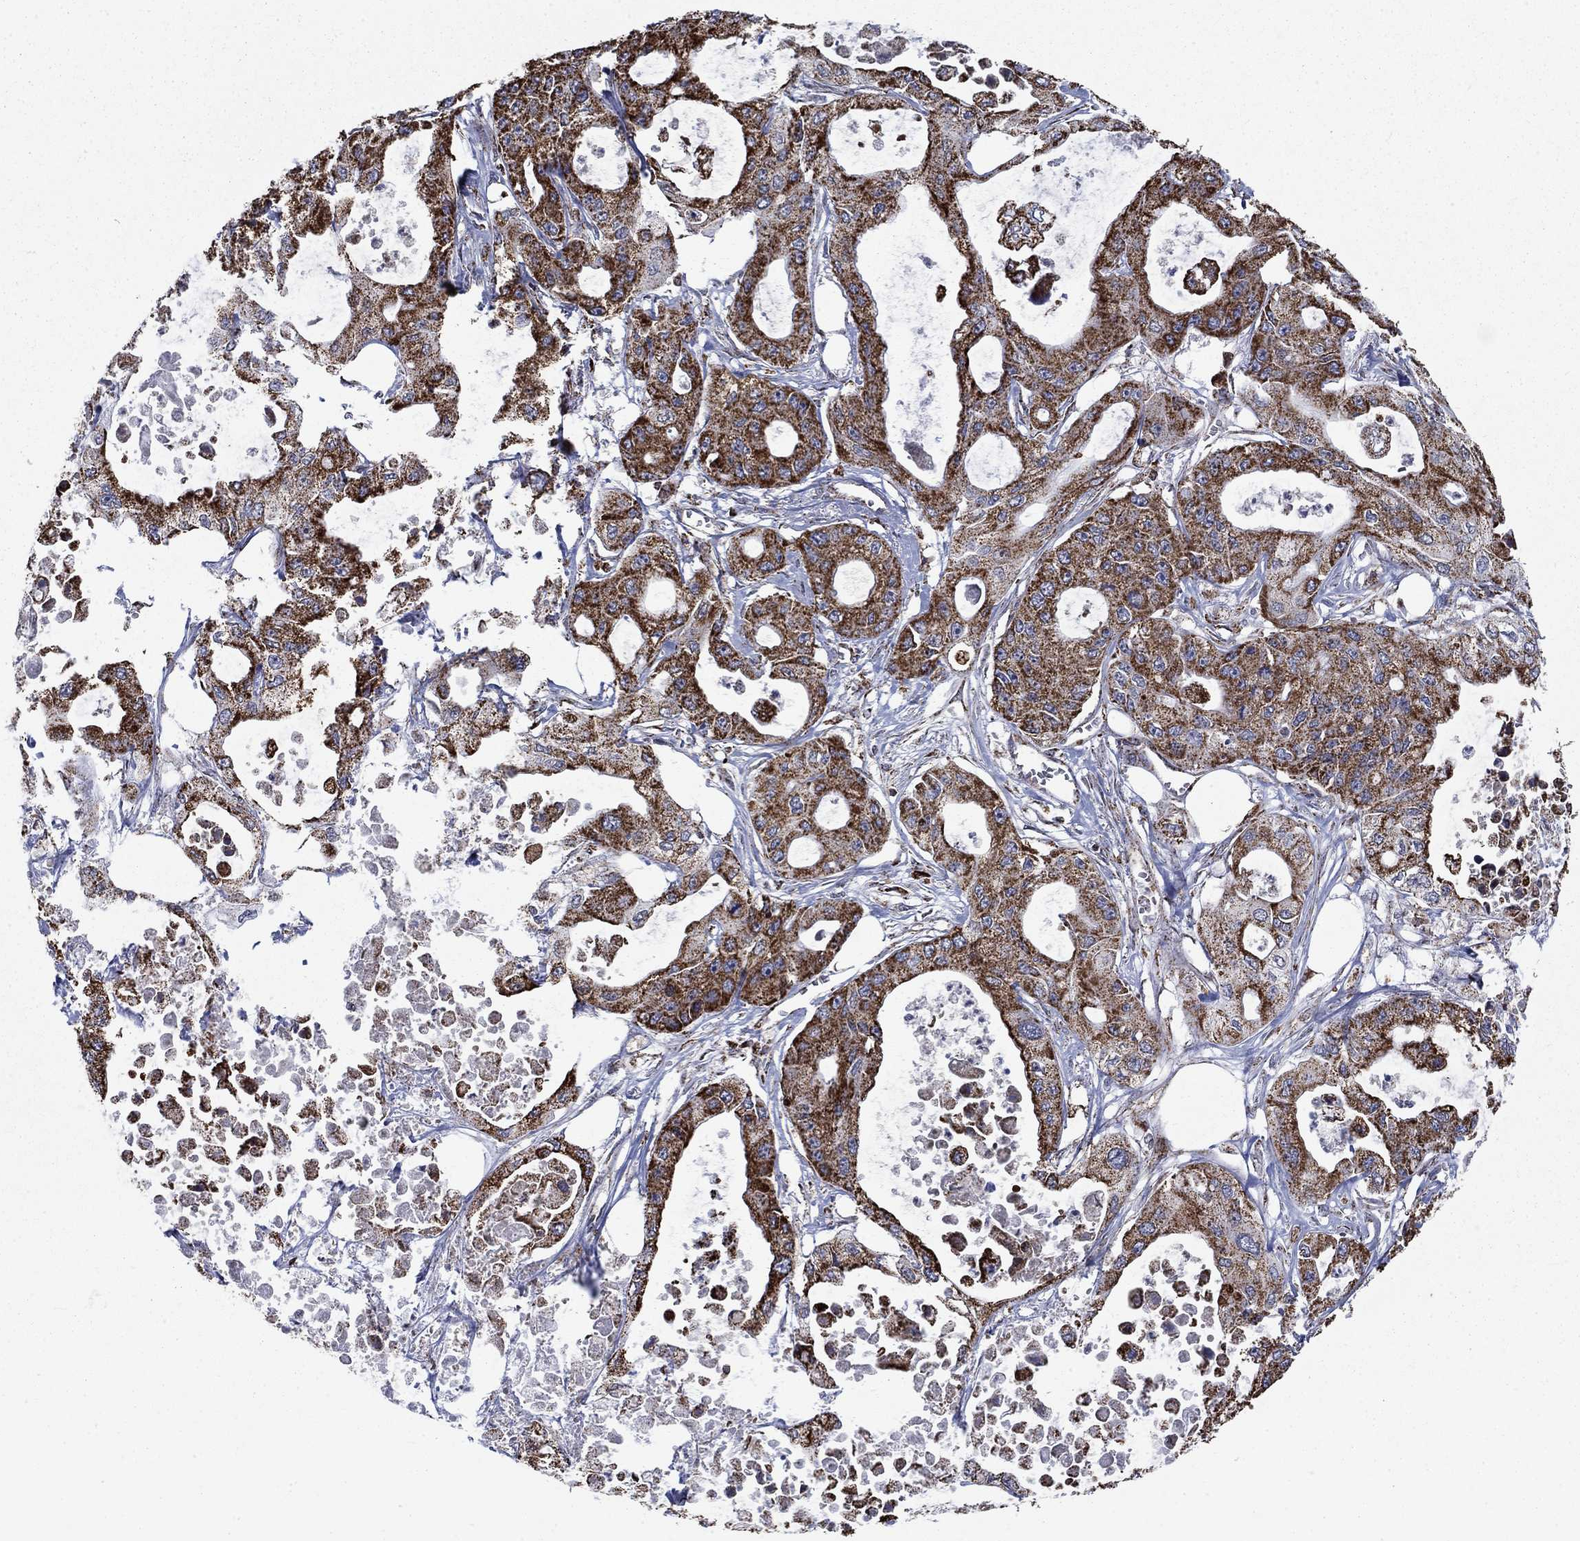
{"staining": {"intensity": "strong", "quantity": ">75%", "location": "cytoplasmic/membranous"}, "tissue": "pancreatic cancer", "cell_type": "Tumor cells", "image_type": "cancer", "snomed": [{"axis": "morphology", "description": "Adenocarcinoma, NOS"}, {"axis": "topography", "description": "Pancreas"}], "caption": "Immunohistochemistry micrograph of neoplastic tissue: human pancreatic cancer stained using IHC shows high levels of strong protein expression localized specifically in the cytoplasmic/membranous of tumor cells, appearing as a cytoplasmic/membranous brown color.", "gene": "MOAP1", "patient": {"sex": "male", "age": 70}}